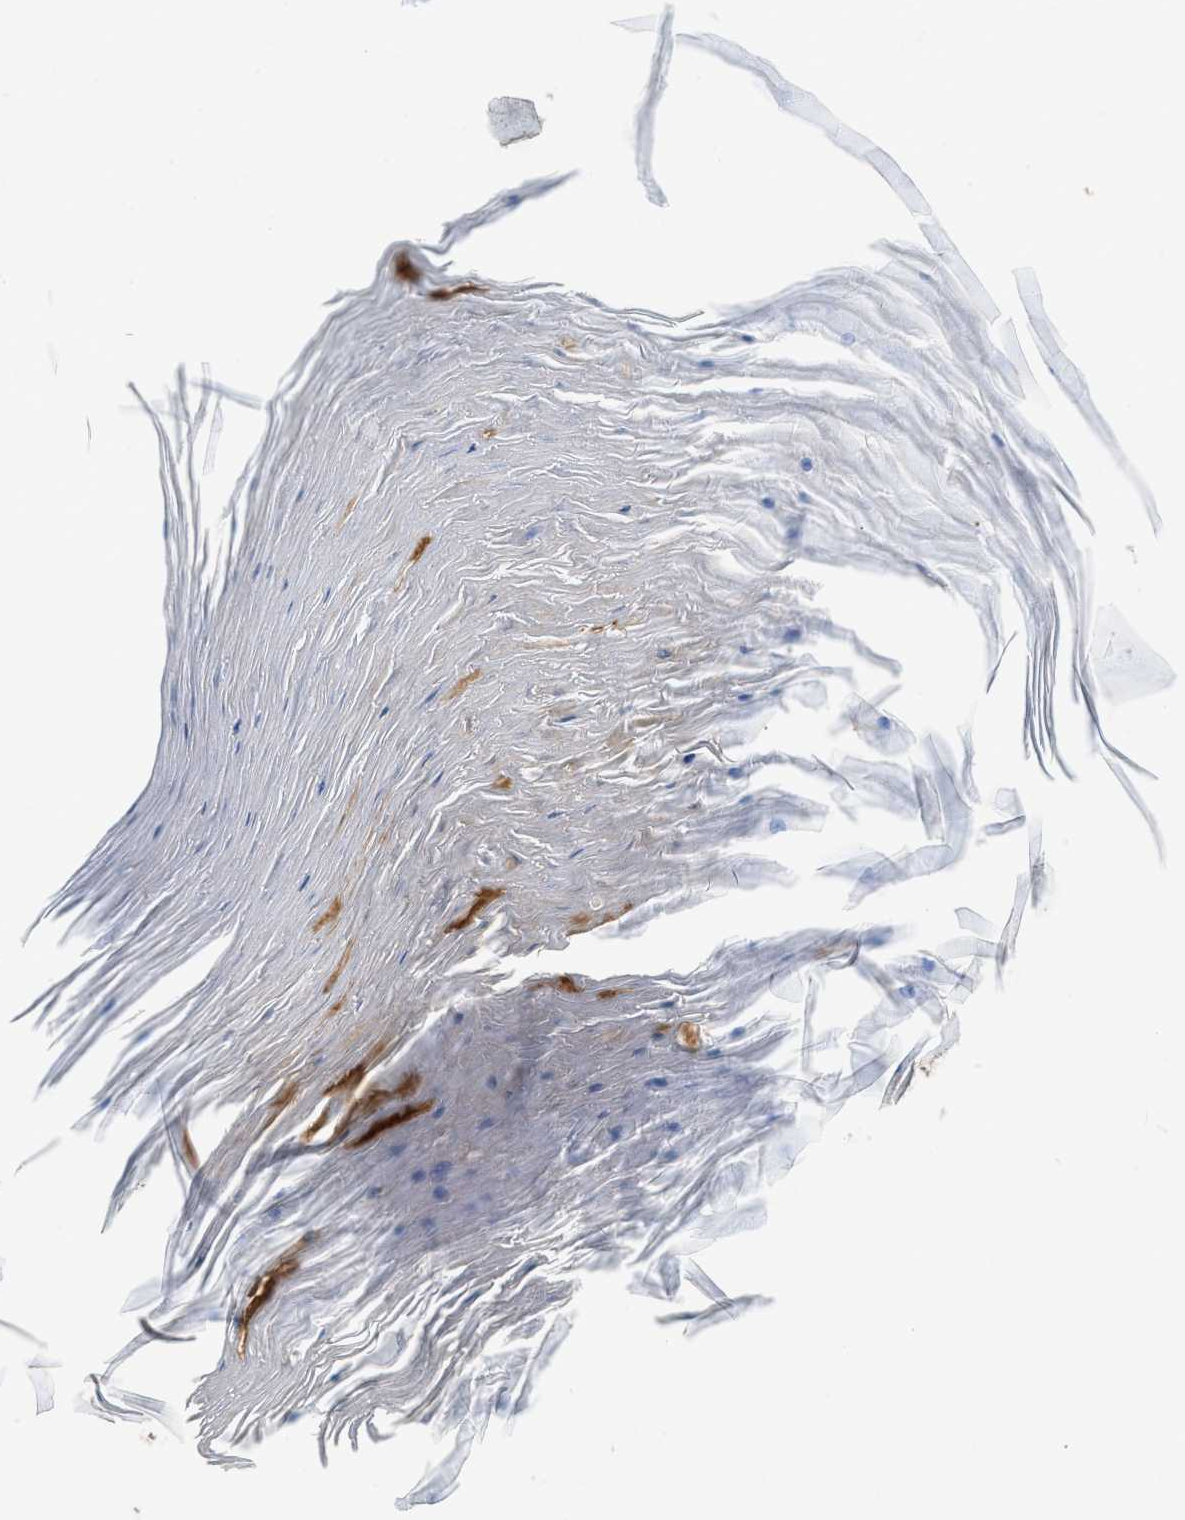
{"staining": {"intensity": "moderate", "quantity": ">75%", "location": "cytoplasmic/membranous"}, "tissue": "skin cancer", "cell_type": "Tumor cells", "image_type": "cancer", "snomed": [{"axis": "morphology", "description": "Squamous cell carcinoma, NOS"}, {"axis": "topography", "description": "Skin"}], "caption": "This is a micrograph of IHC staining of squamous cell carcinoma (skin), which shows moderate positivity in the cytoplasmic/membranous of tumor cells.", "gene": "PAFAH2", "patient": {"sex": "female", "age": 73}}